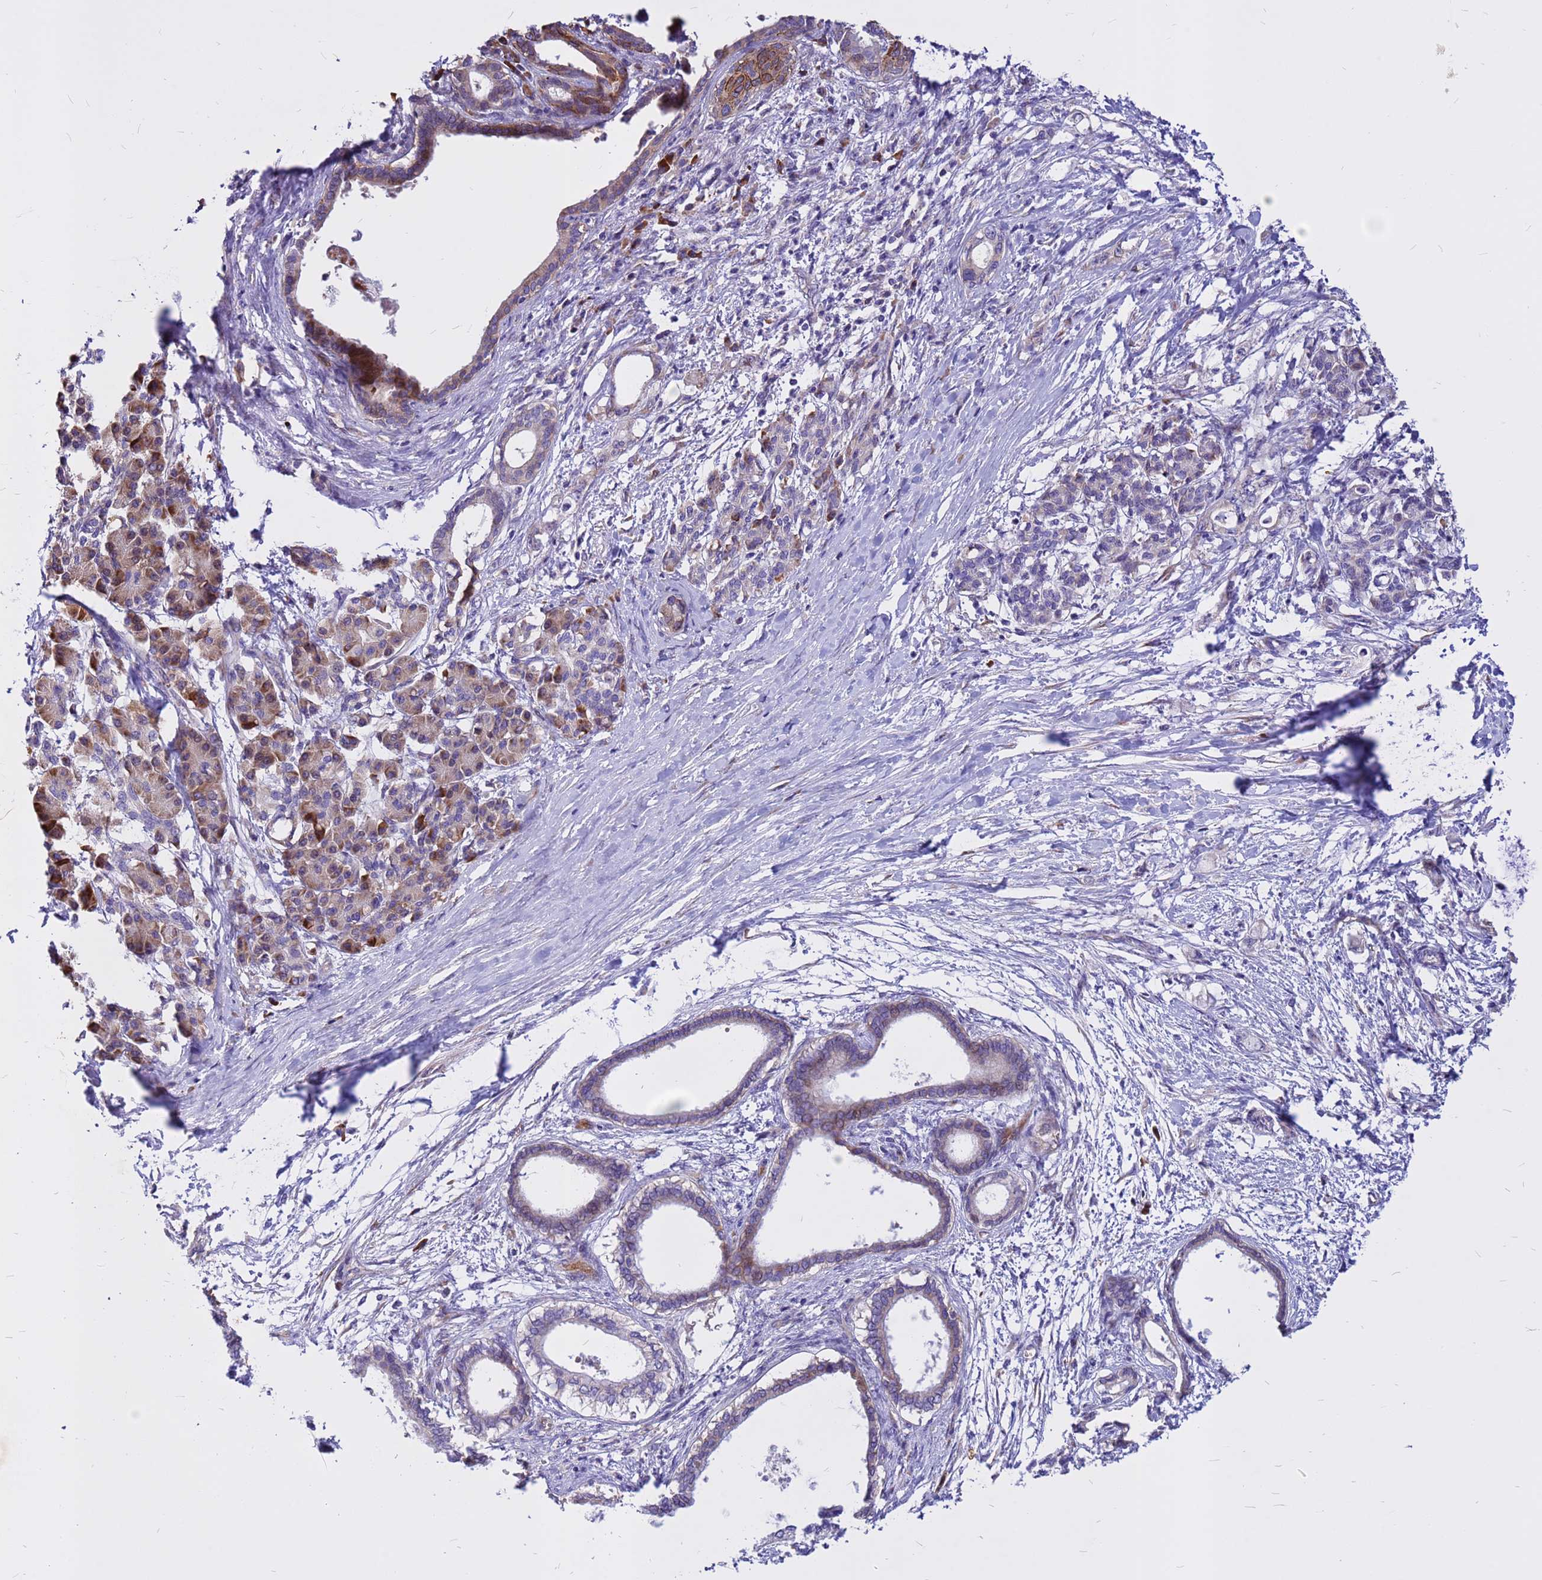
{"staining": {"intensity": "negative", "quantity": "none", "location": "none"}, "tissue": "pancreatic cancer", "cell_type": "Tumor cells", "image_type": "cancer", "snomed": [{"axis": "morphology", "description": "Adenocarcinoma, NOS"}, {"axis": "topography", "description": "Pancreas"}], "caption": "Immunohistochemistry micrograph of neoplastic tissue: adenocarcinoma (pancreatic) stained with DAB (3,3'-diaminobenzidine) displays no significant protein positivity in tumor cells.", "gene": "ZNF669", "patient": {"sex": "female", "age": 55}}